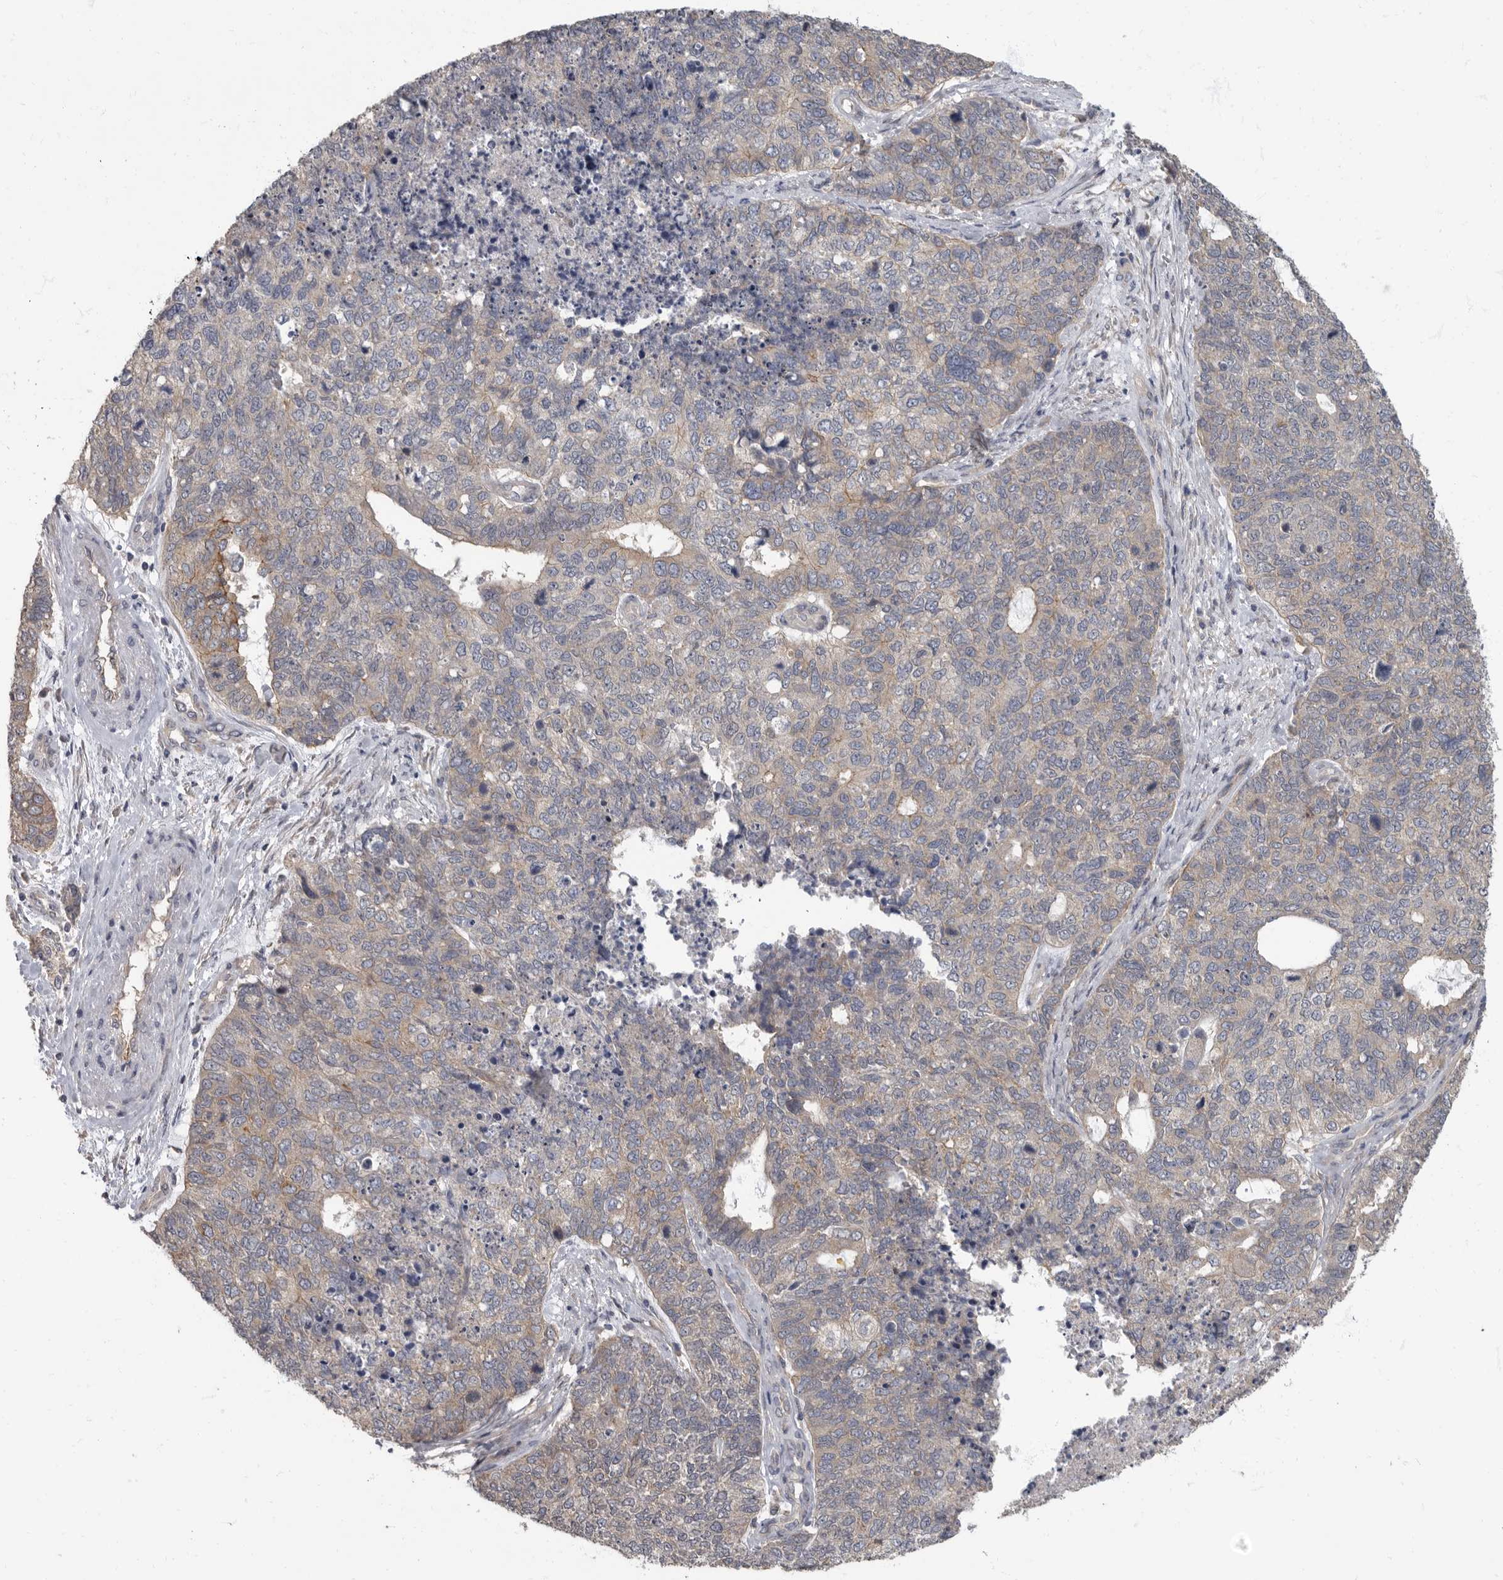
{"staining": {"intensity": "weak", "quantity": "<25%", "location": "cytoplasmic/membranous"}, "tissue": "cervical cancer", "cell_type": "Tumor cells", "image_type": "cancer", "snomed": [{"axis": "morphology", "description": "Squamous cell carcinoma, NOS"}, {"axis": "topography", "description": "Cervix"}], "caption": "Human cervical cancer (squamous cell carcinoma) stained for a protein using immunohistochemistry (IHC) demonstrates no positivity in tumor cells.", "gene": "PDK1", "patient": {"sex": "female", "age": 63}}